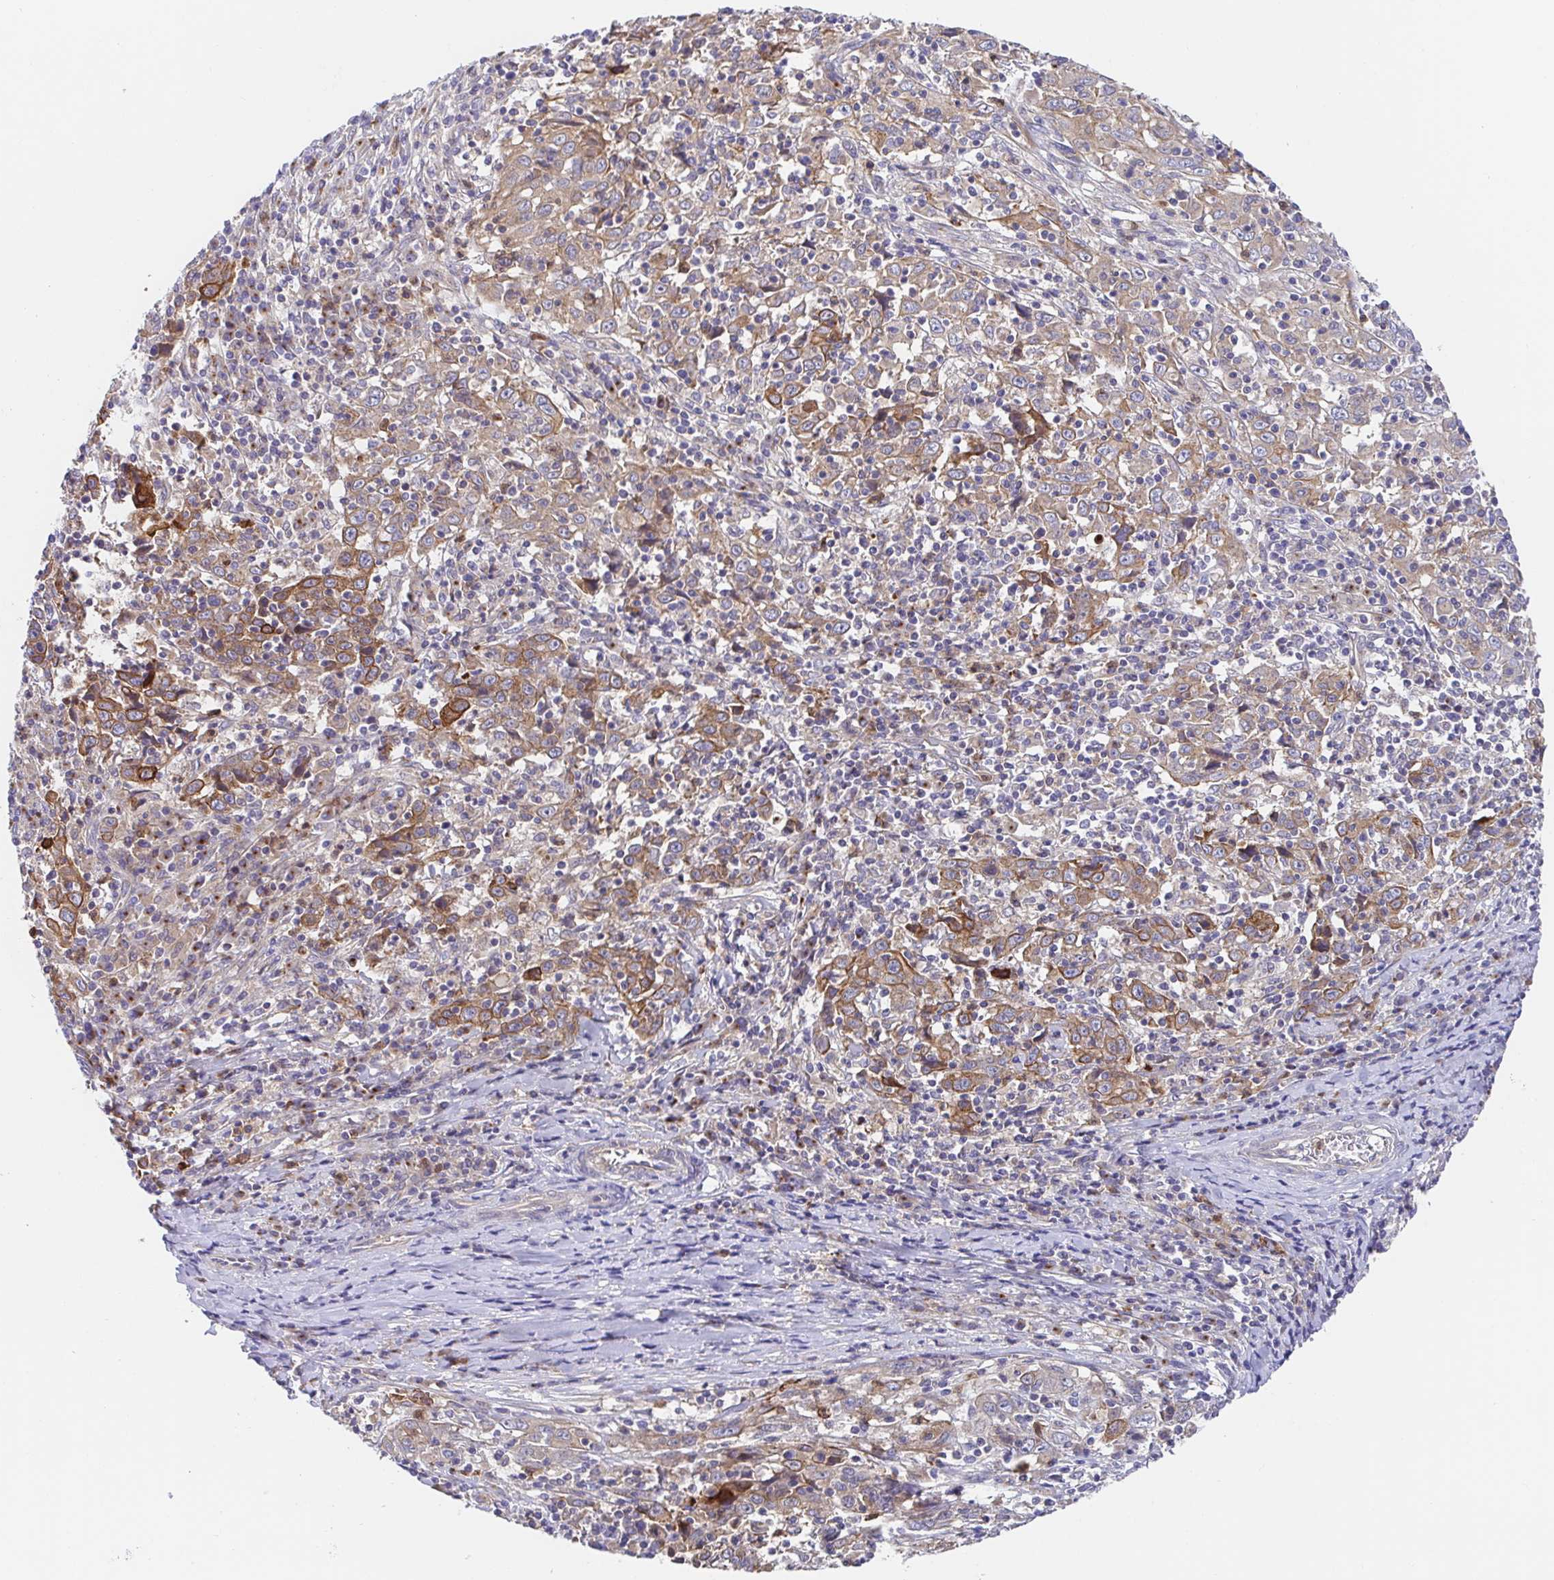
{"staining": {"intensity": "moderate", "quantity": ">75%", "location": "cytoplasmic/membranous"}, "tissue": "cervical cancer", "cell_type": "Tumor cells", "image_type": "cancer", "snomed": [{"axis": "morphology", "description": "Squamous cell carcinoma, NOS"}, {"axis": "topography", "description": "Cervix"}], "caption": "A high-resolution photomicrograph shows immunohistochemistry staining of cervical cancer, which reveals moderate cytoplasmic/membranous staining in approximately >75% of tumor cells.", "gene": "GOLGA1", "patient": {"sex": "female", "age": 46}}